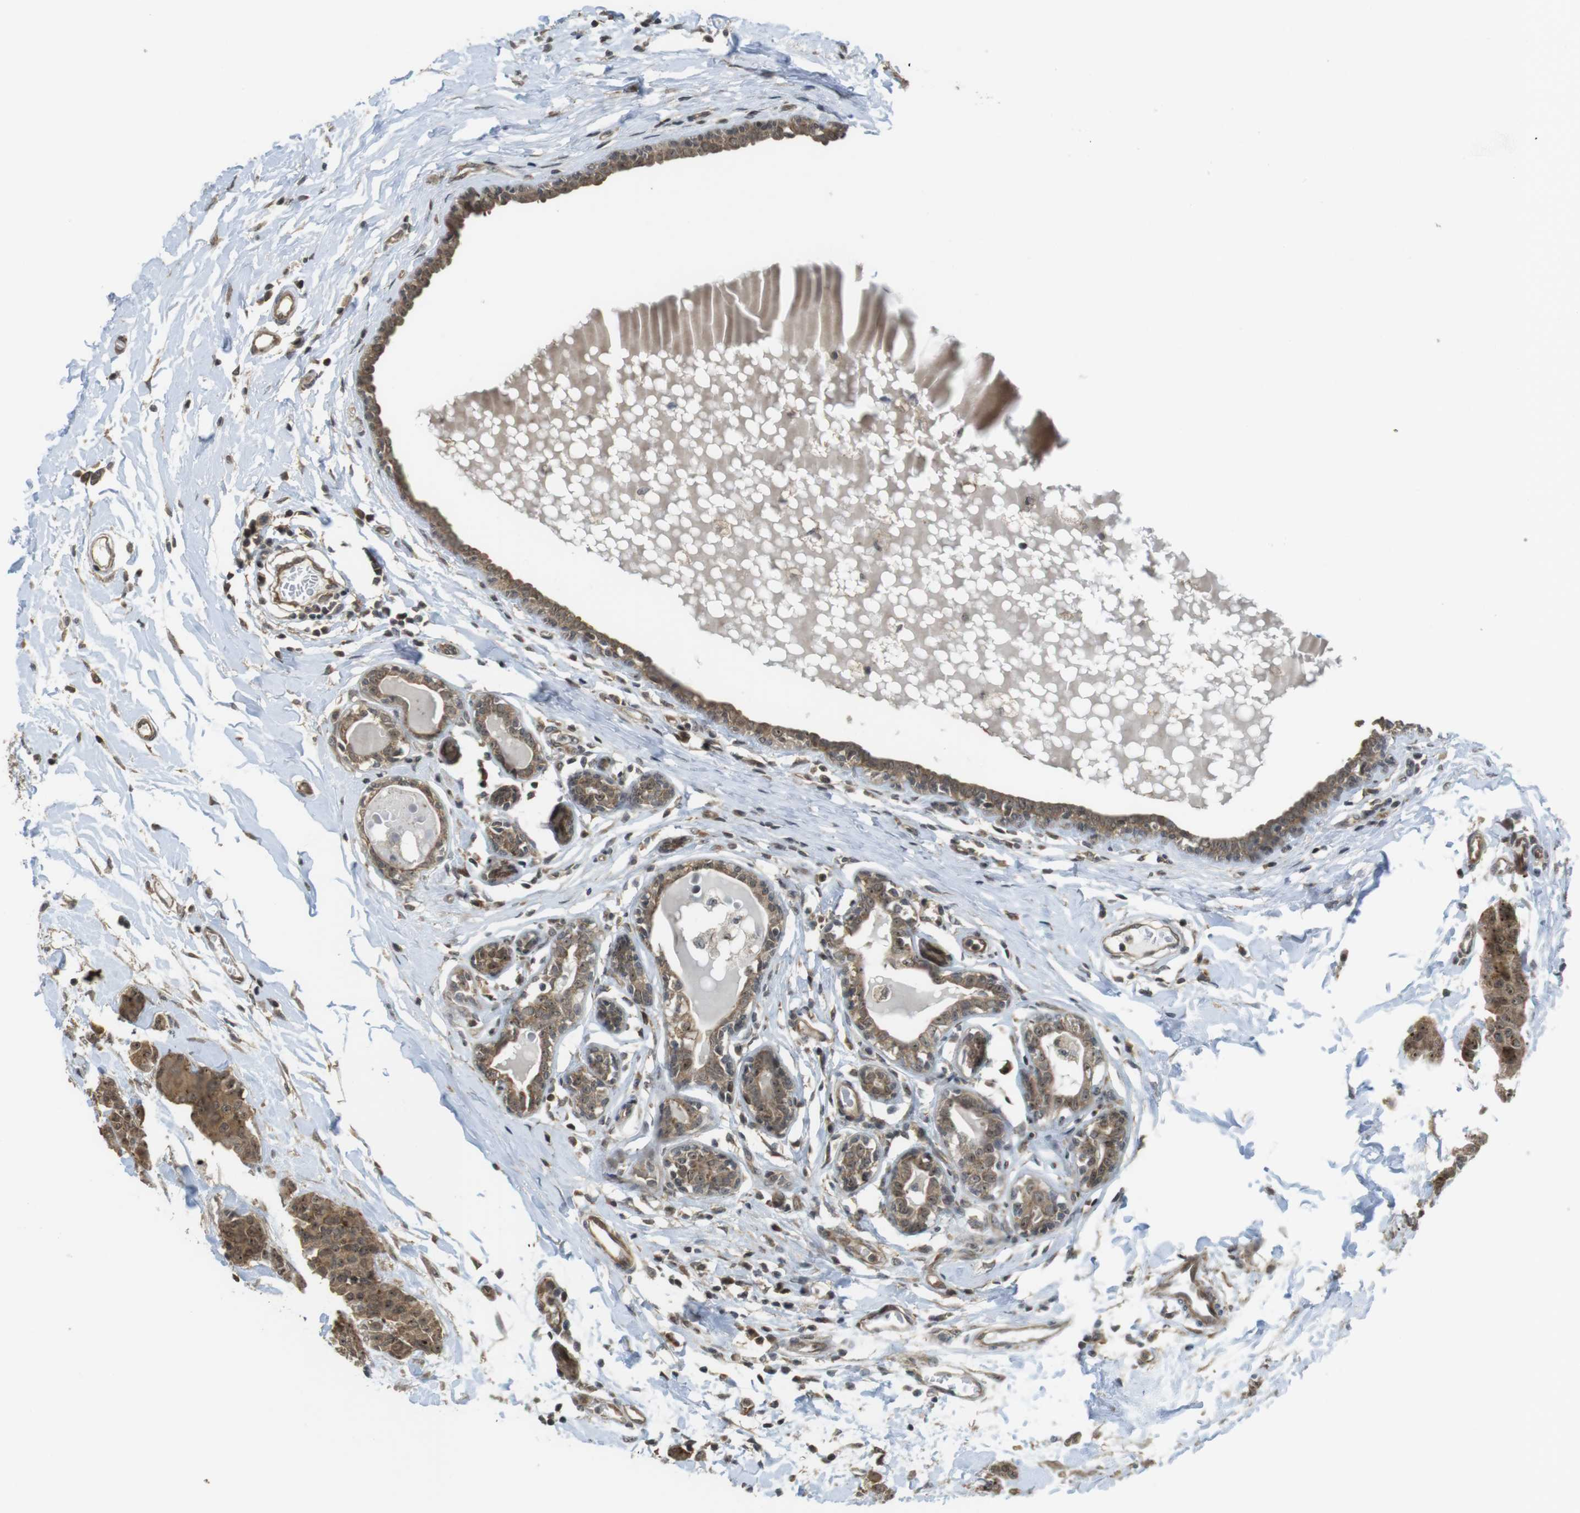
{"staining": {"intensity": "moderate", "quantity": ">75%", "location": "cytoplasmic/membranous"}, "tissue": "breast cancer", "cell_type": "Tumor cells", "image_type": "cancer", "snomed": [{"axis": "morphology", "description": "Normal tissue, NOS"}, {"axis": "morphology", "description": "Duct carcinoma"}, {"axis": "topography", "description": "Breast"}], "caption": "The immunohistochemical stain shows moderate cytoplasmic/membranous expression in tumor cells of breast intraductal carcinoma tissue.", "gene": "CC2D1A", "patient": {"sex": "female", "age": 40}}